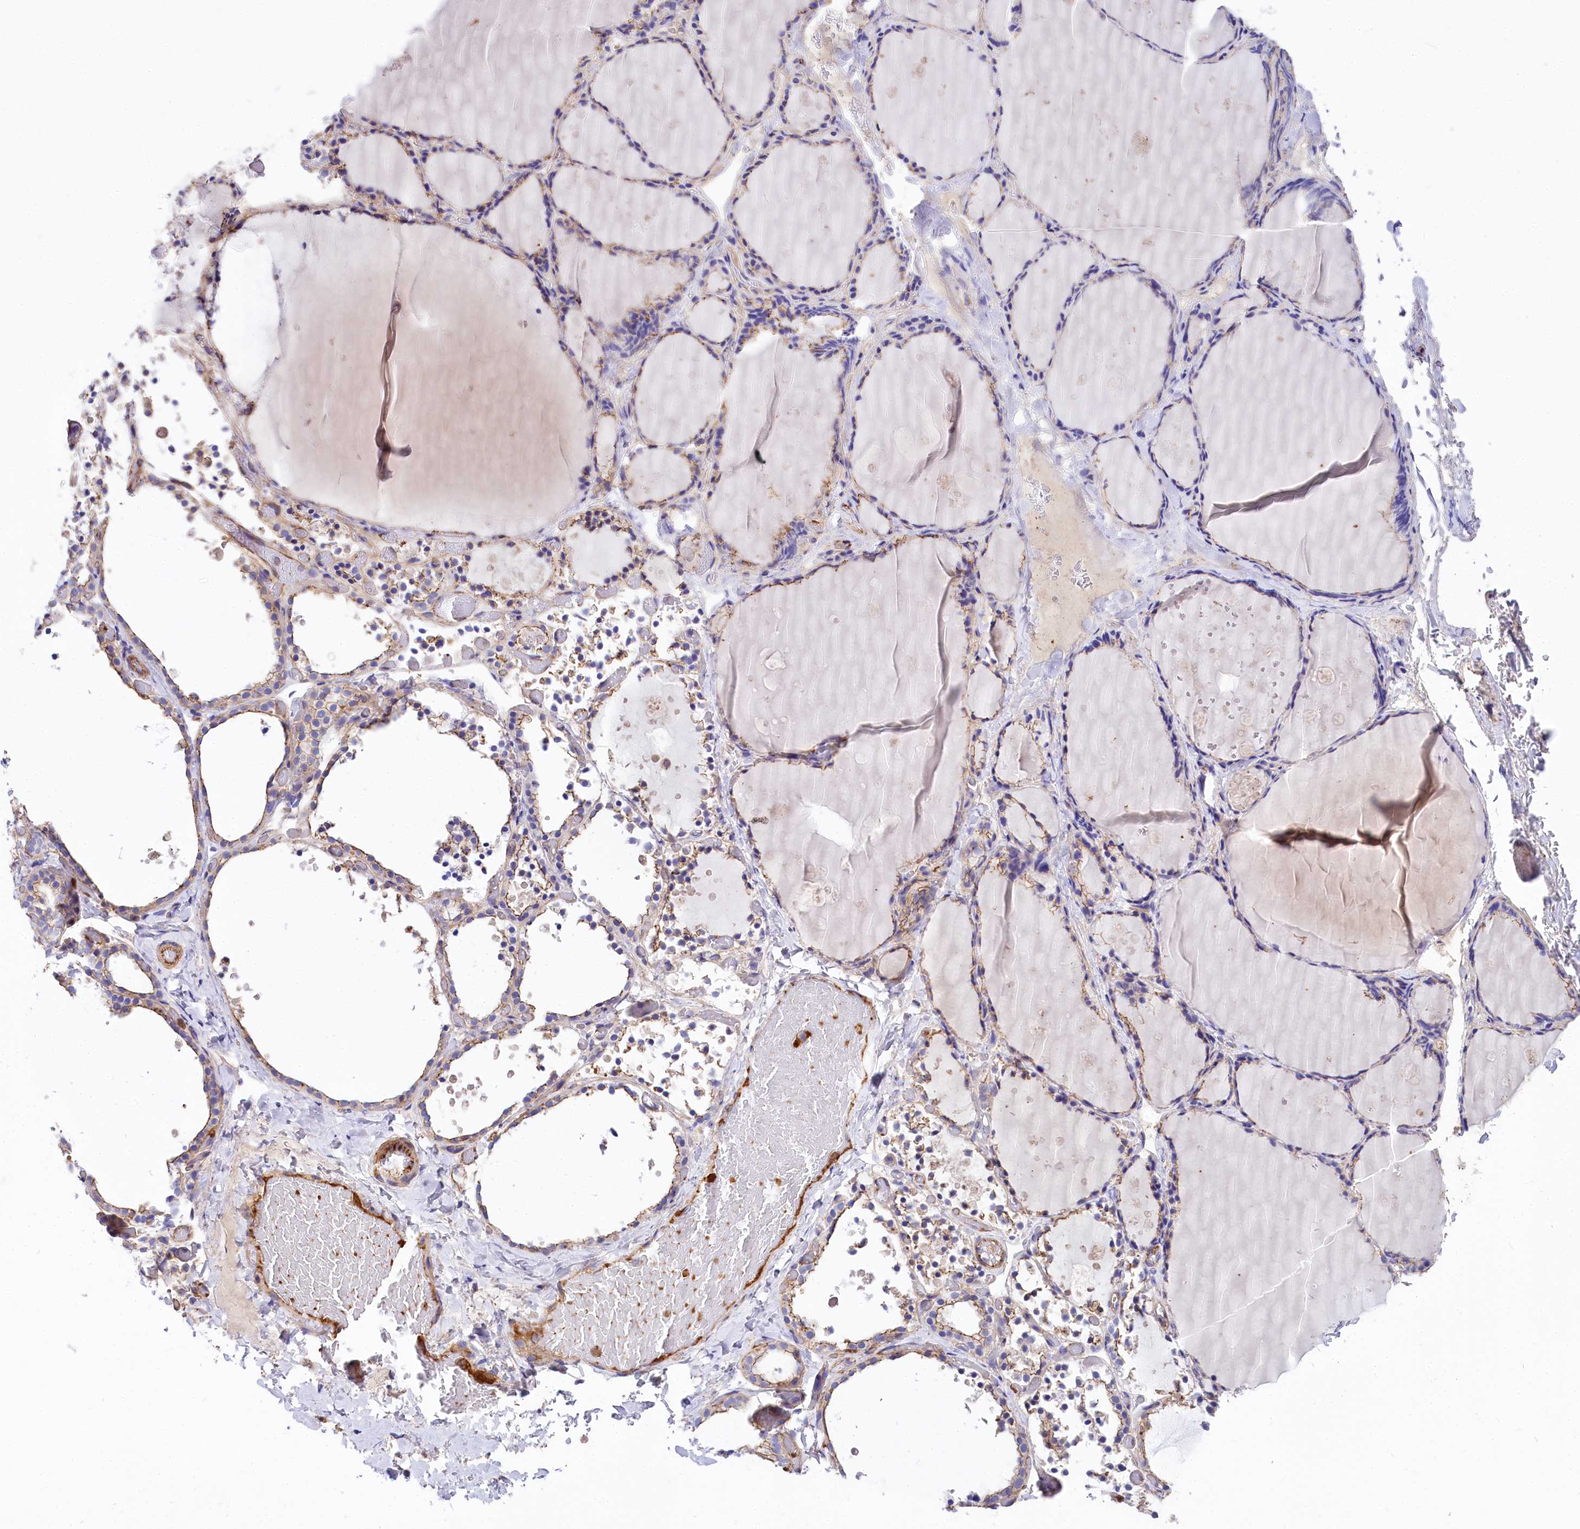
{"staining": {"intensity": "weak", "quantity": "25%-75%", "location": "cytoplasmic/membranous"}, "tissue": "thyroid gland", "cell_type": "Glandular cells", "image_type": "normal", "snomed": [{"axis": "morphology", "description": "Normal tissue, NOS"}, {"axis": "topography", "description": "Thyroid gland"}], "caption": "Human thyroid gland stained for a protein (brown) reveals weak cytoplasmic/membranous positive expression in approximately 25%-75% of glandular cells.", "gene": "FCHSD2", "patient": {"sex": "female", "age": 44}}